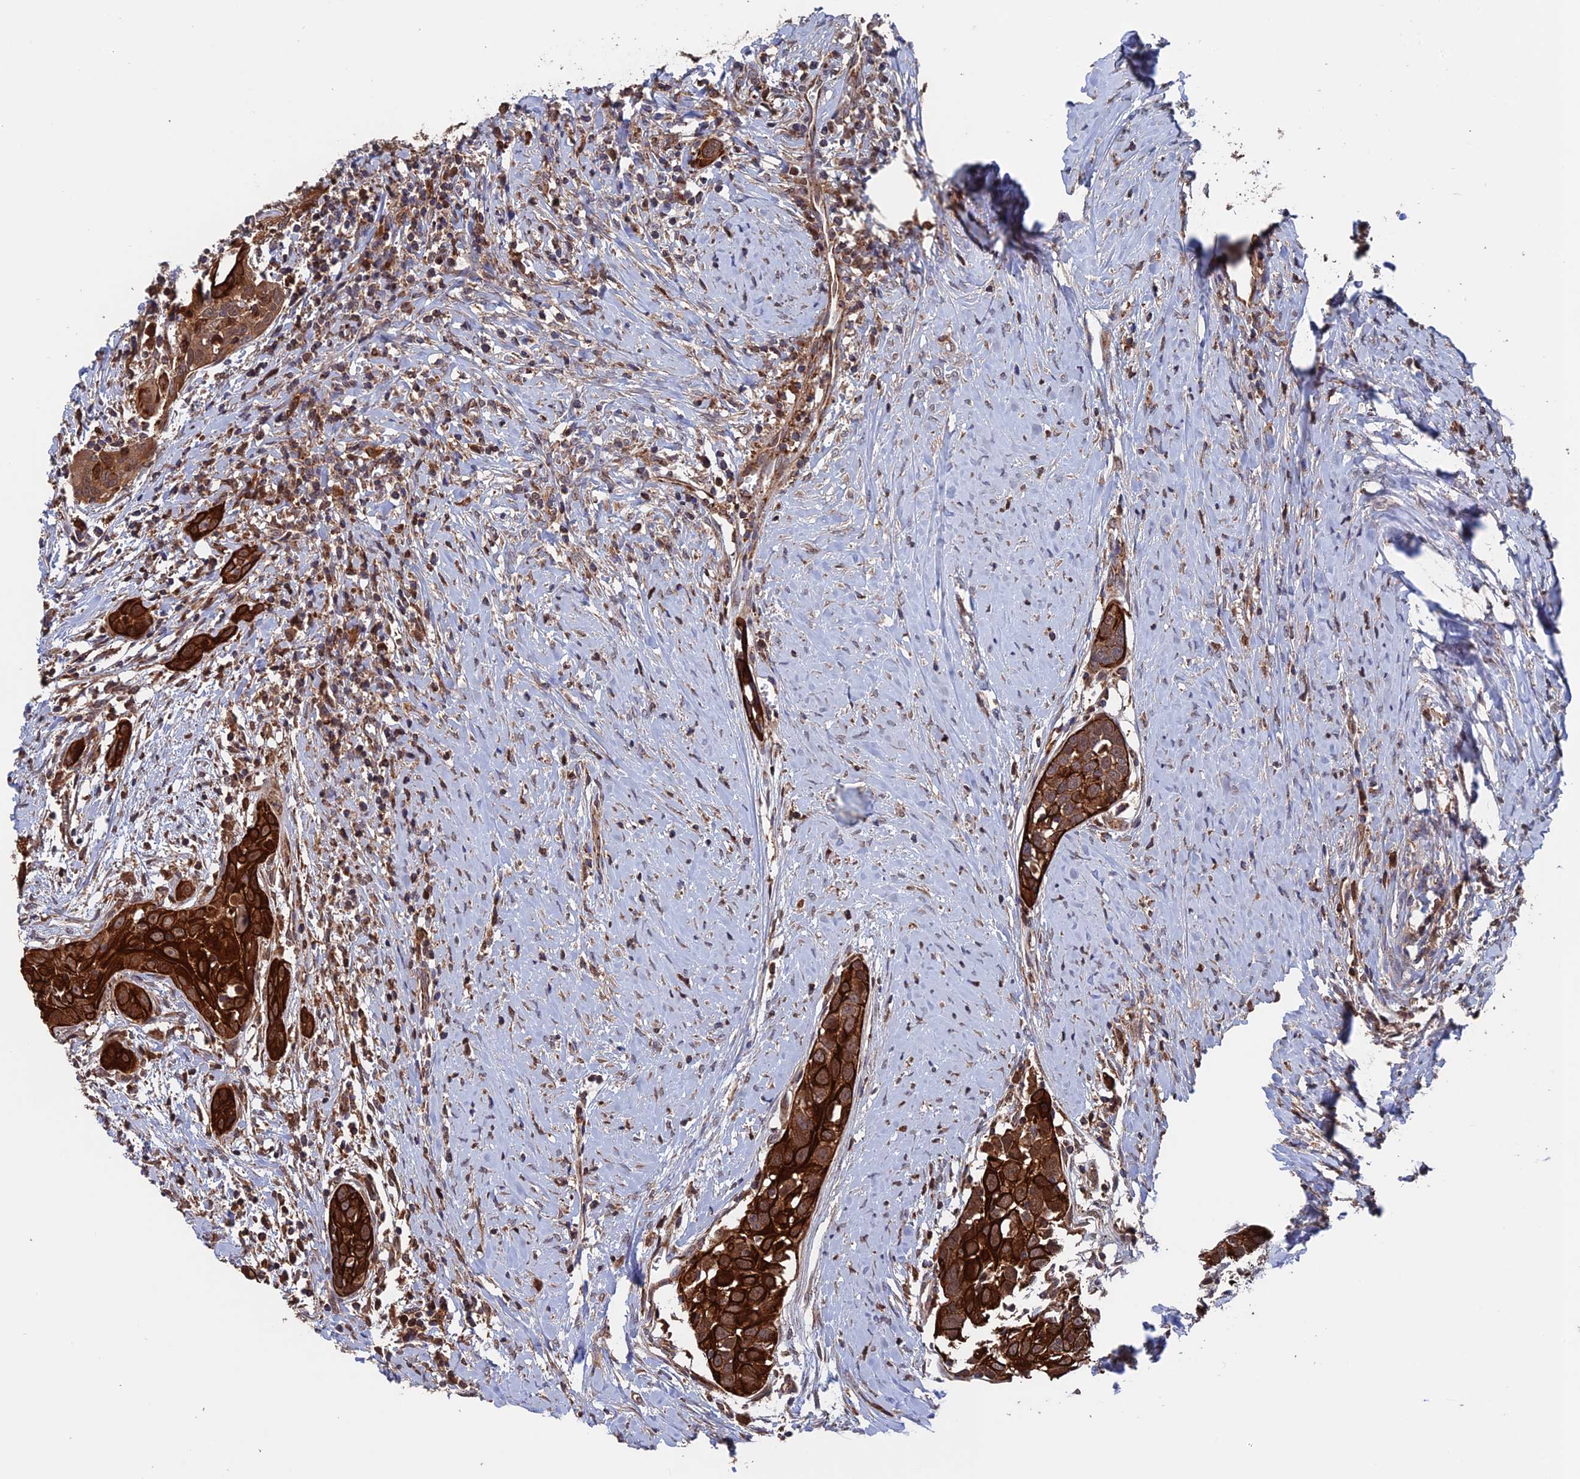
{"staining": {"intensity": "strong", "quantity": ">75%", "location": "cytoplasmic/membranous"}, "tissue": "head and neck cancer", "cell_type": "Tumor cells", "image_type": "cancer", "snomed": [{"axis": "morphology", "description": "Squamous cell carcinoma, NOS"}, {"axis": "topography", "description": "Oral tissue"}, {"axis": "topography", "description": "Head-Neck"}], "caption": "Immunohistochemistry image of neoplastic tissue: human squamous cell carcinoma (head and neck) stained using immunohistochemistry (IHC) shows high levels of strong protein expression localized specifically in the cytoplasmic/membranous of tumor cells, appearing as a cytoplasmic/membranous brown color.", "gene": "DTYMK", "patient": {"sex": "female", "age": 50}}